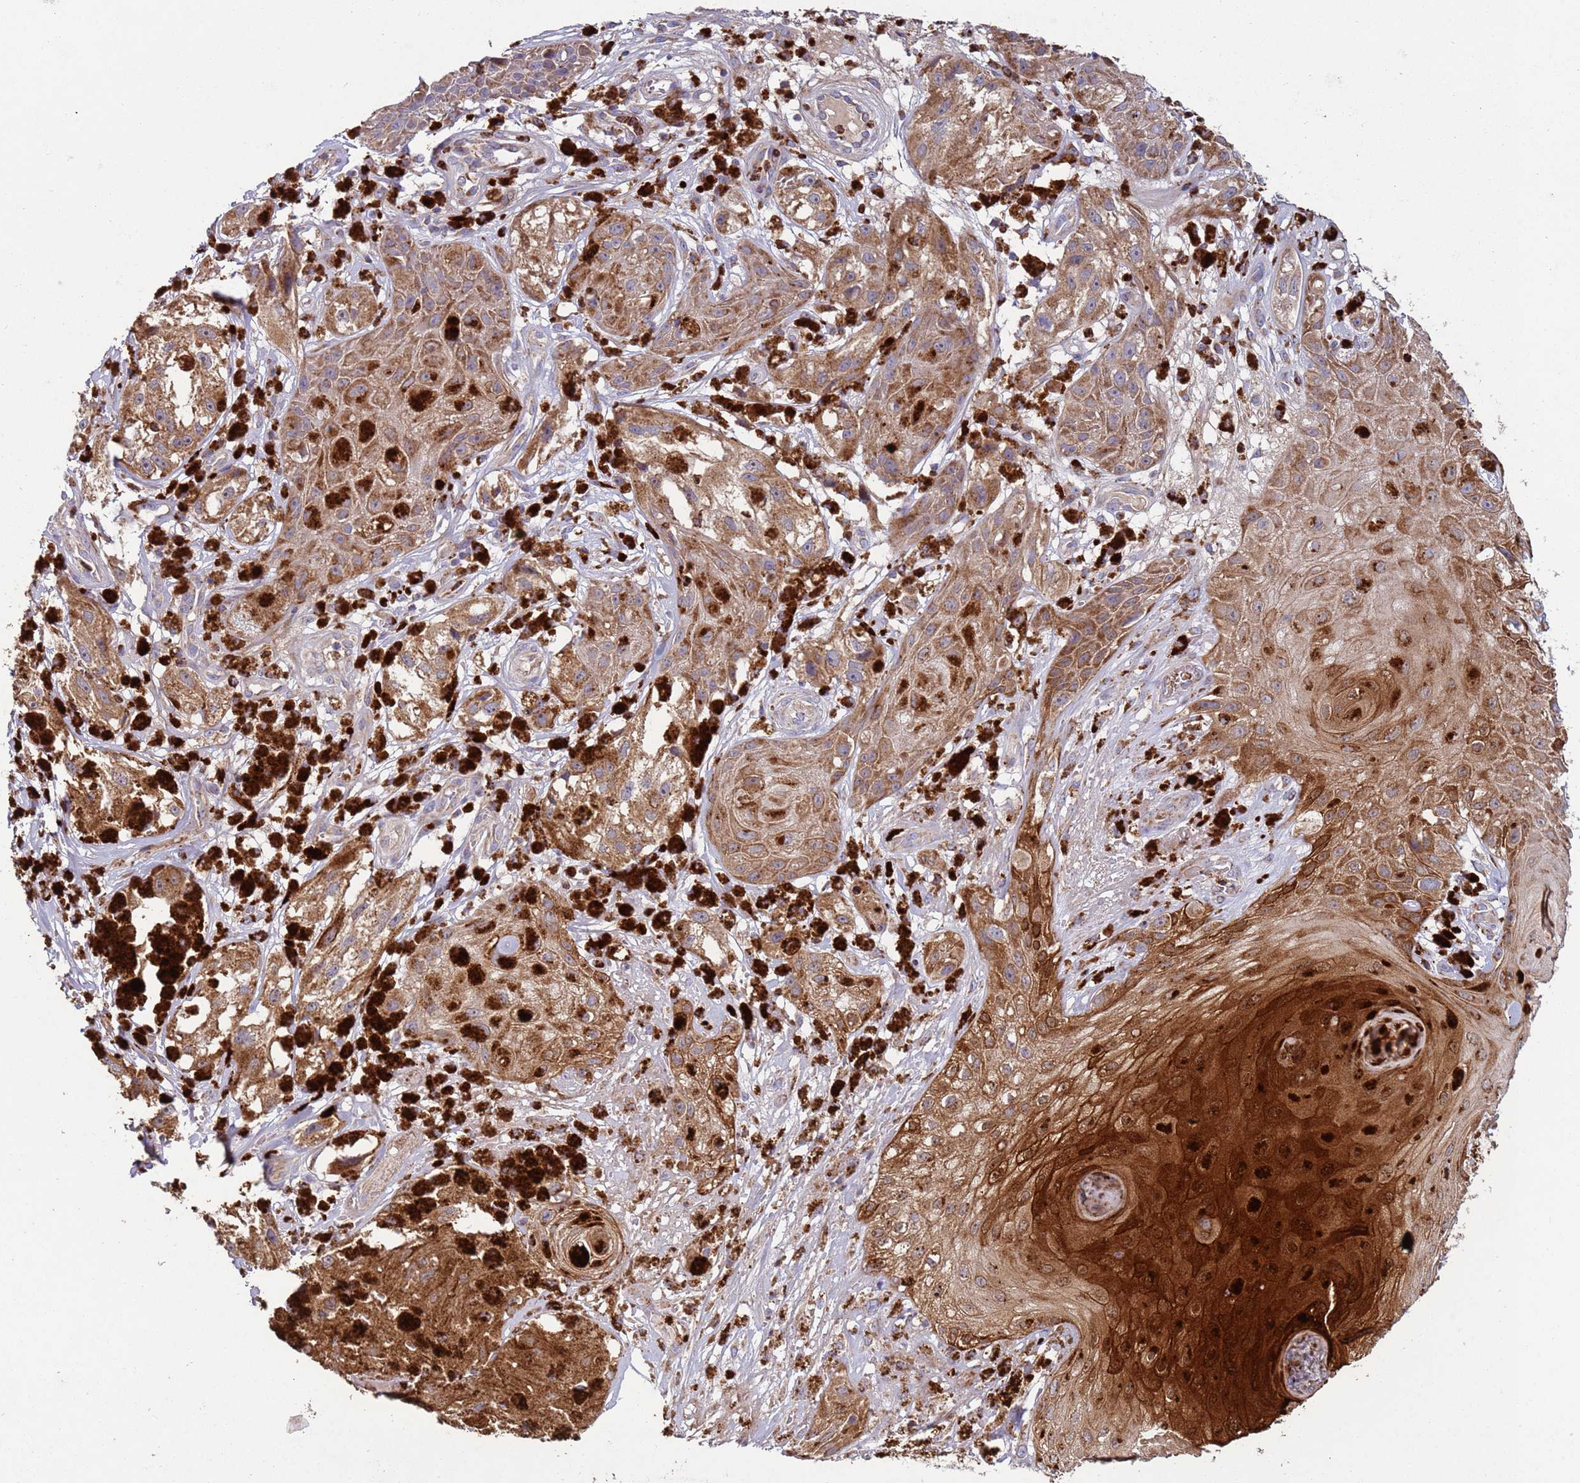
{"staining": {"intensity": "weak", "quantity": ">75%", "location": "cytoplasmic/membranous"}, "tissue": "melanoma", "cell_type": "Tumor cells", "image_type": "cancer", "snomed": [{"axis": "morphology", "description": "Malignant melanoma, NOS"}, {"axis": "topography", "description": "Skin"}], "caption": "Protein expression analysis of human malignant melanoma reveals weak cytoplasmic/membranous expression in about >75% of tumor cells. (DAB (3,3'-diaminobenzidine) = brown stain, brightfield microscopy at high magnification).", "gene": "FBXO33", "patient": {"sex": "male", "age": 88}}